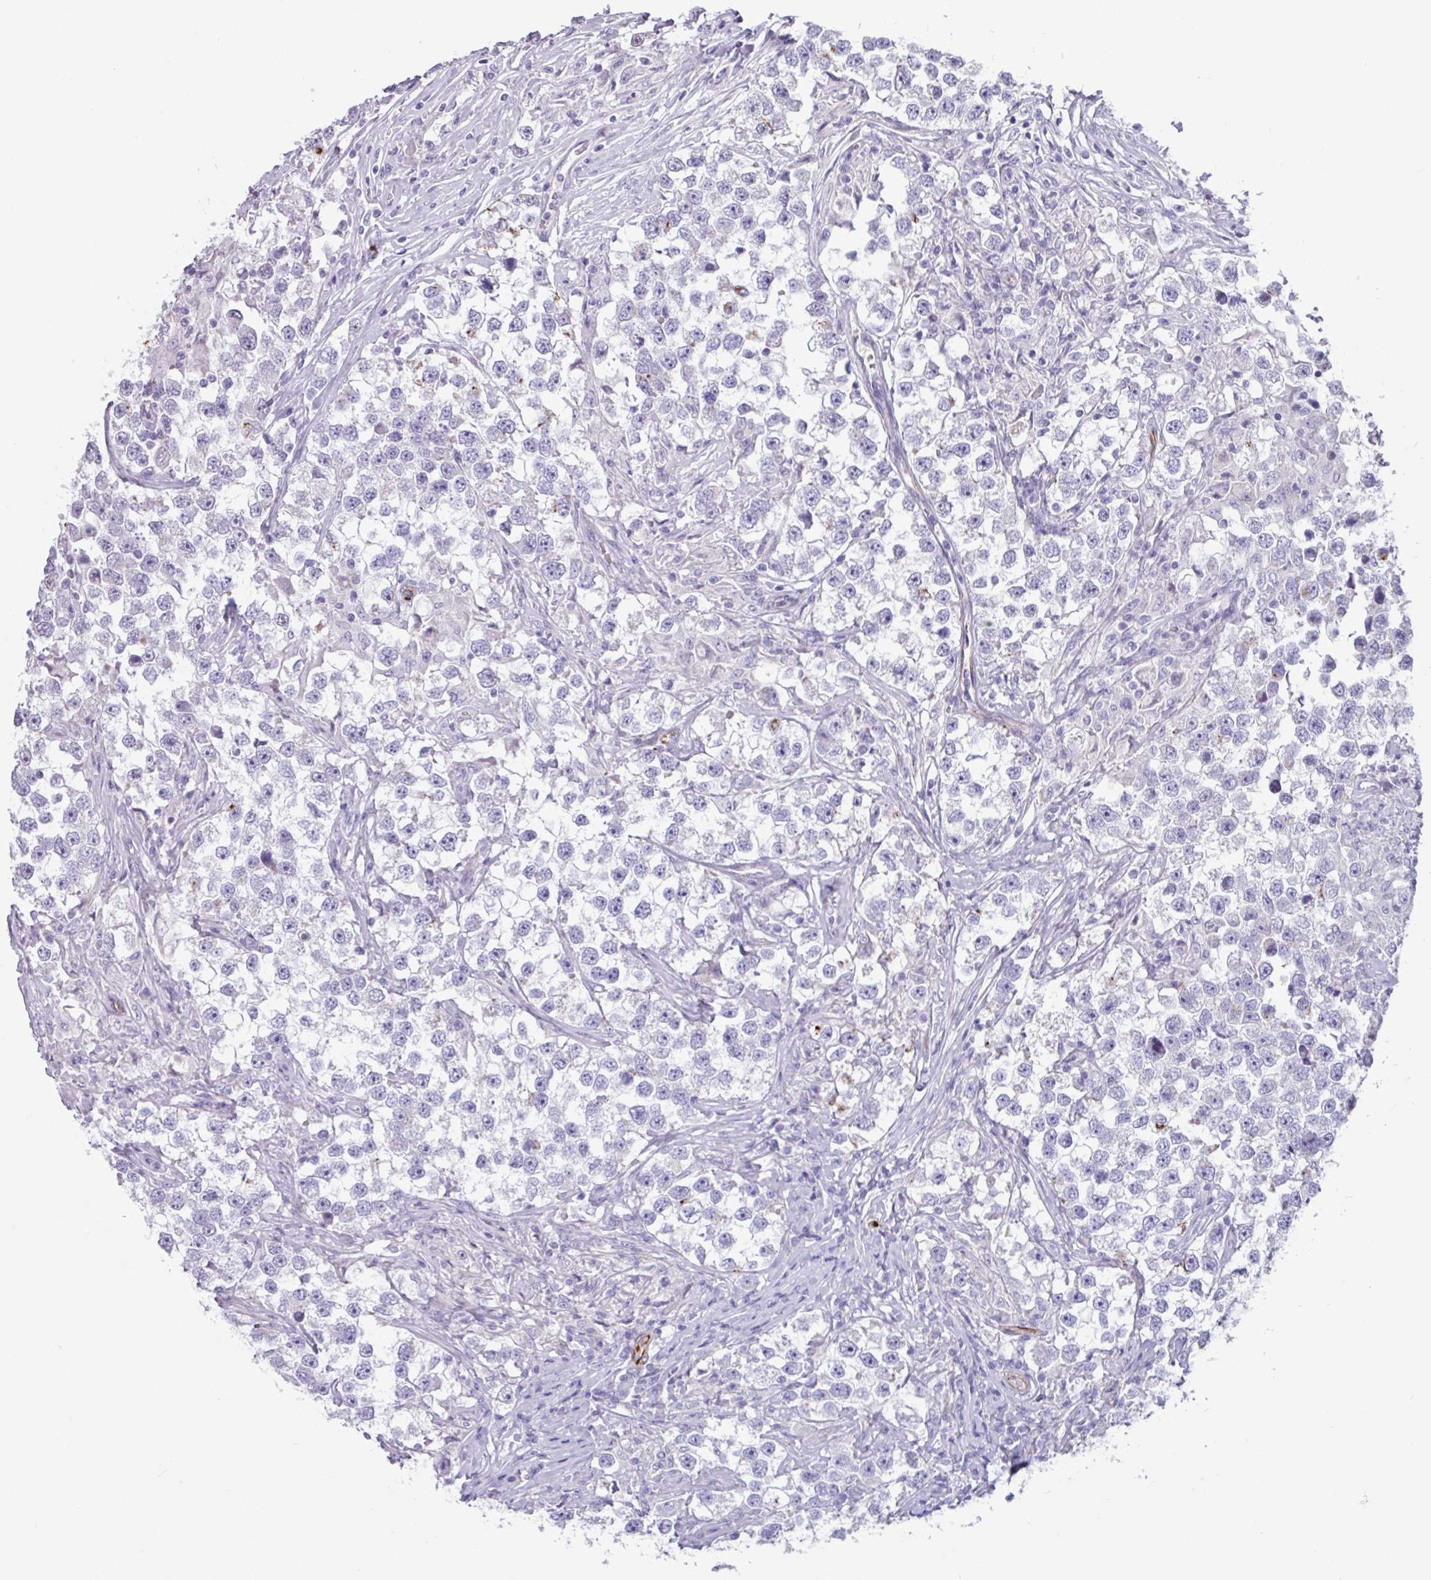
{"staining": {"intensity": "negative", "quantity": "none", "location": "none"}, "tissue": "testis cancer", "cell_type": "Tumor cells", "image_type": "cancer", "snomed": [{"axis": "morphology", "description": "Seminoma, NOS"}, {"axis": "topography", "description": "Testis"}], "caption": "This is a photomicrograph of IHC staining of testis seminoma, which shows no staining in tumor cells.", "gene": "BTD", "patient": {"sex": "male", "age": 46}}